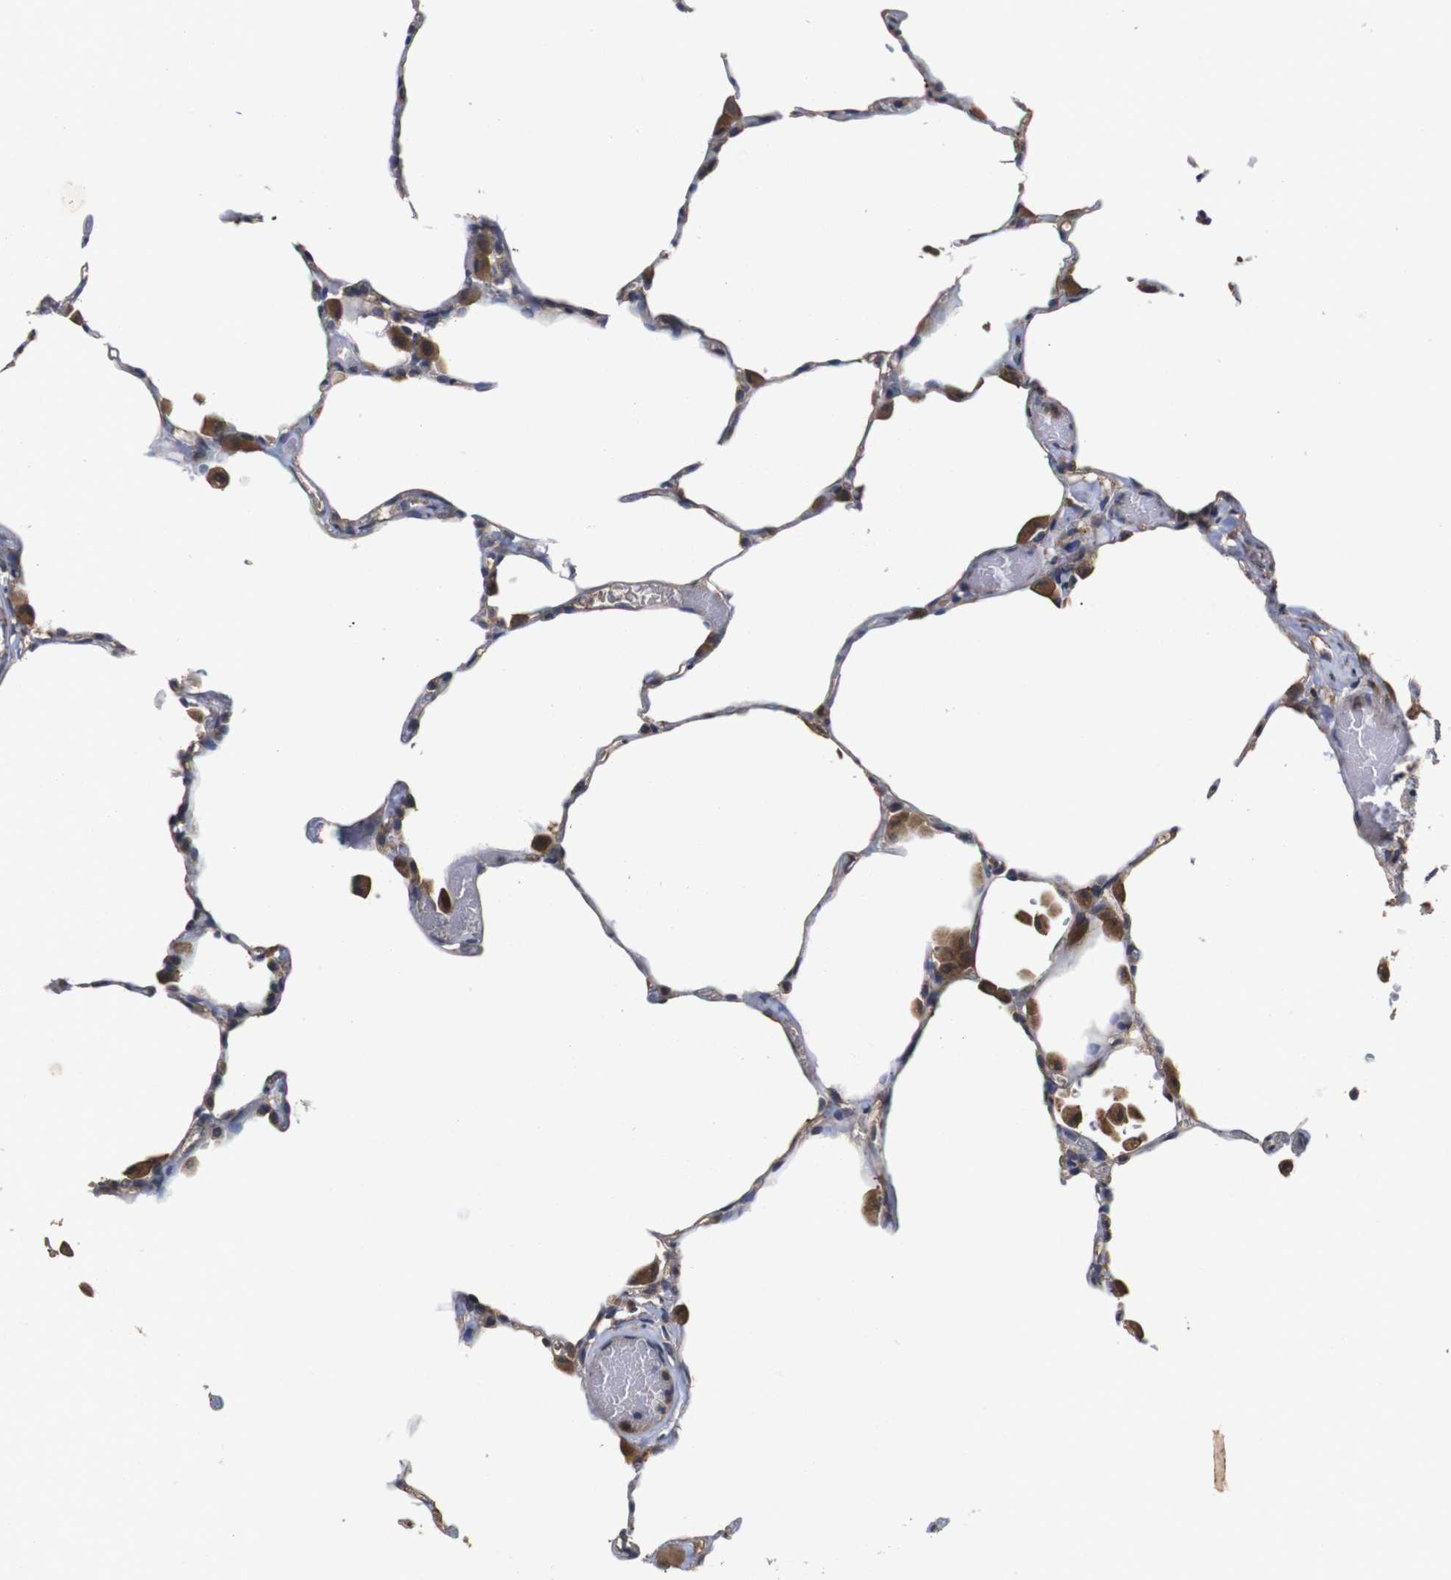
{"staining": {"intensity": "negative", "quantity": "none", "location": "none"}, "tissue": "lung", "cell_type": "Alveolar cells", "image_type": "normal", "snomed": [{"axis": "morphology", "description": "Normal tissue, NOS"}, {"axis": "topography", "description": "Lung"}], "caption": "IHC of unremarkable lung exhibits no positivity in alveolar cells.", "gene": "ARHGAP24", "patient": {"sex": "female", "age": 49}}